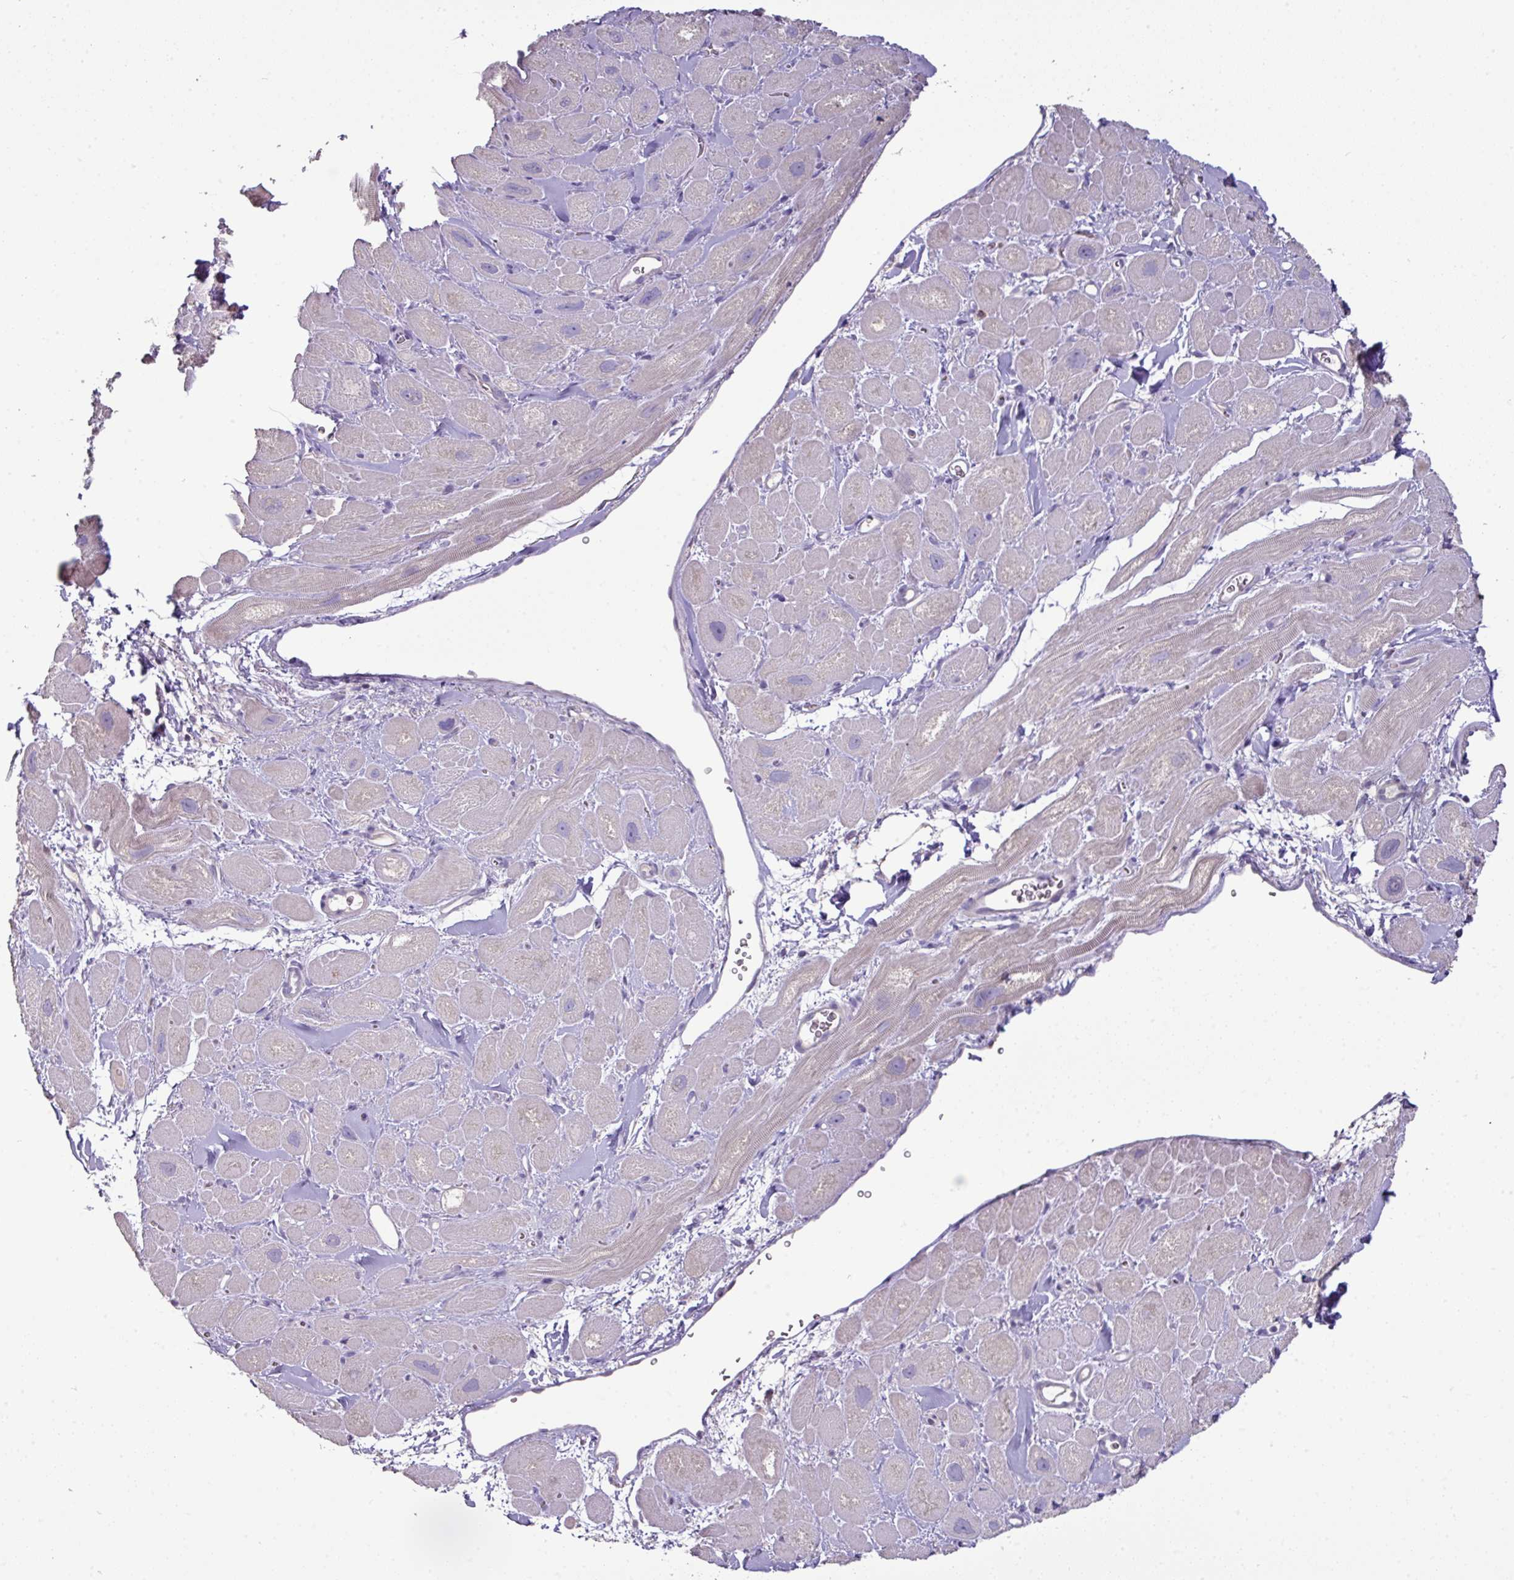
{"staining": {"intensity": "weak", "quantity": "<25%", "location": "cytoplasmic/membranous"}, "tissue": "heart muscle", "cell_type": "Cardiomyocytes", "image_type": "normal", "snomed": [{"axis": "morphology", "description": "Normal tissue, NOS"}, {"axis": "topography", "description": "Heart"}], "caption": "Immunohistochemistry (IHC) histopathology image of benign heart muscle: human heart muscle stained with DAB (3,3'-diaminobenzidine) exhibits no significant protein staining in cardiomyocytes.", "gene": "TRAPPC1", "patient": {"sex": "male", "age": 49}}